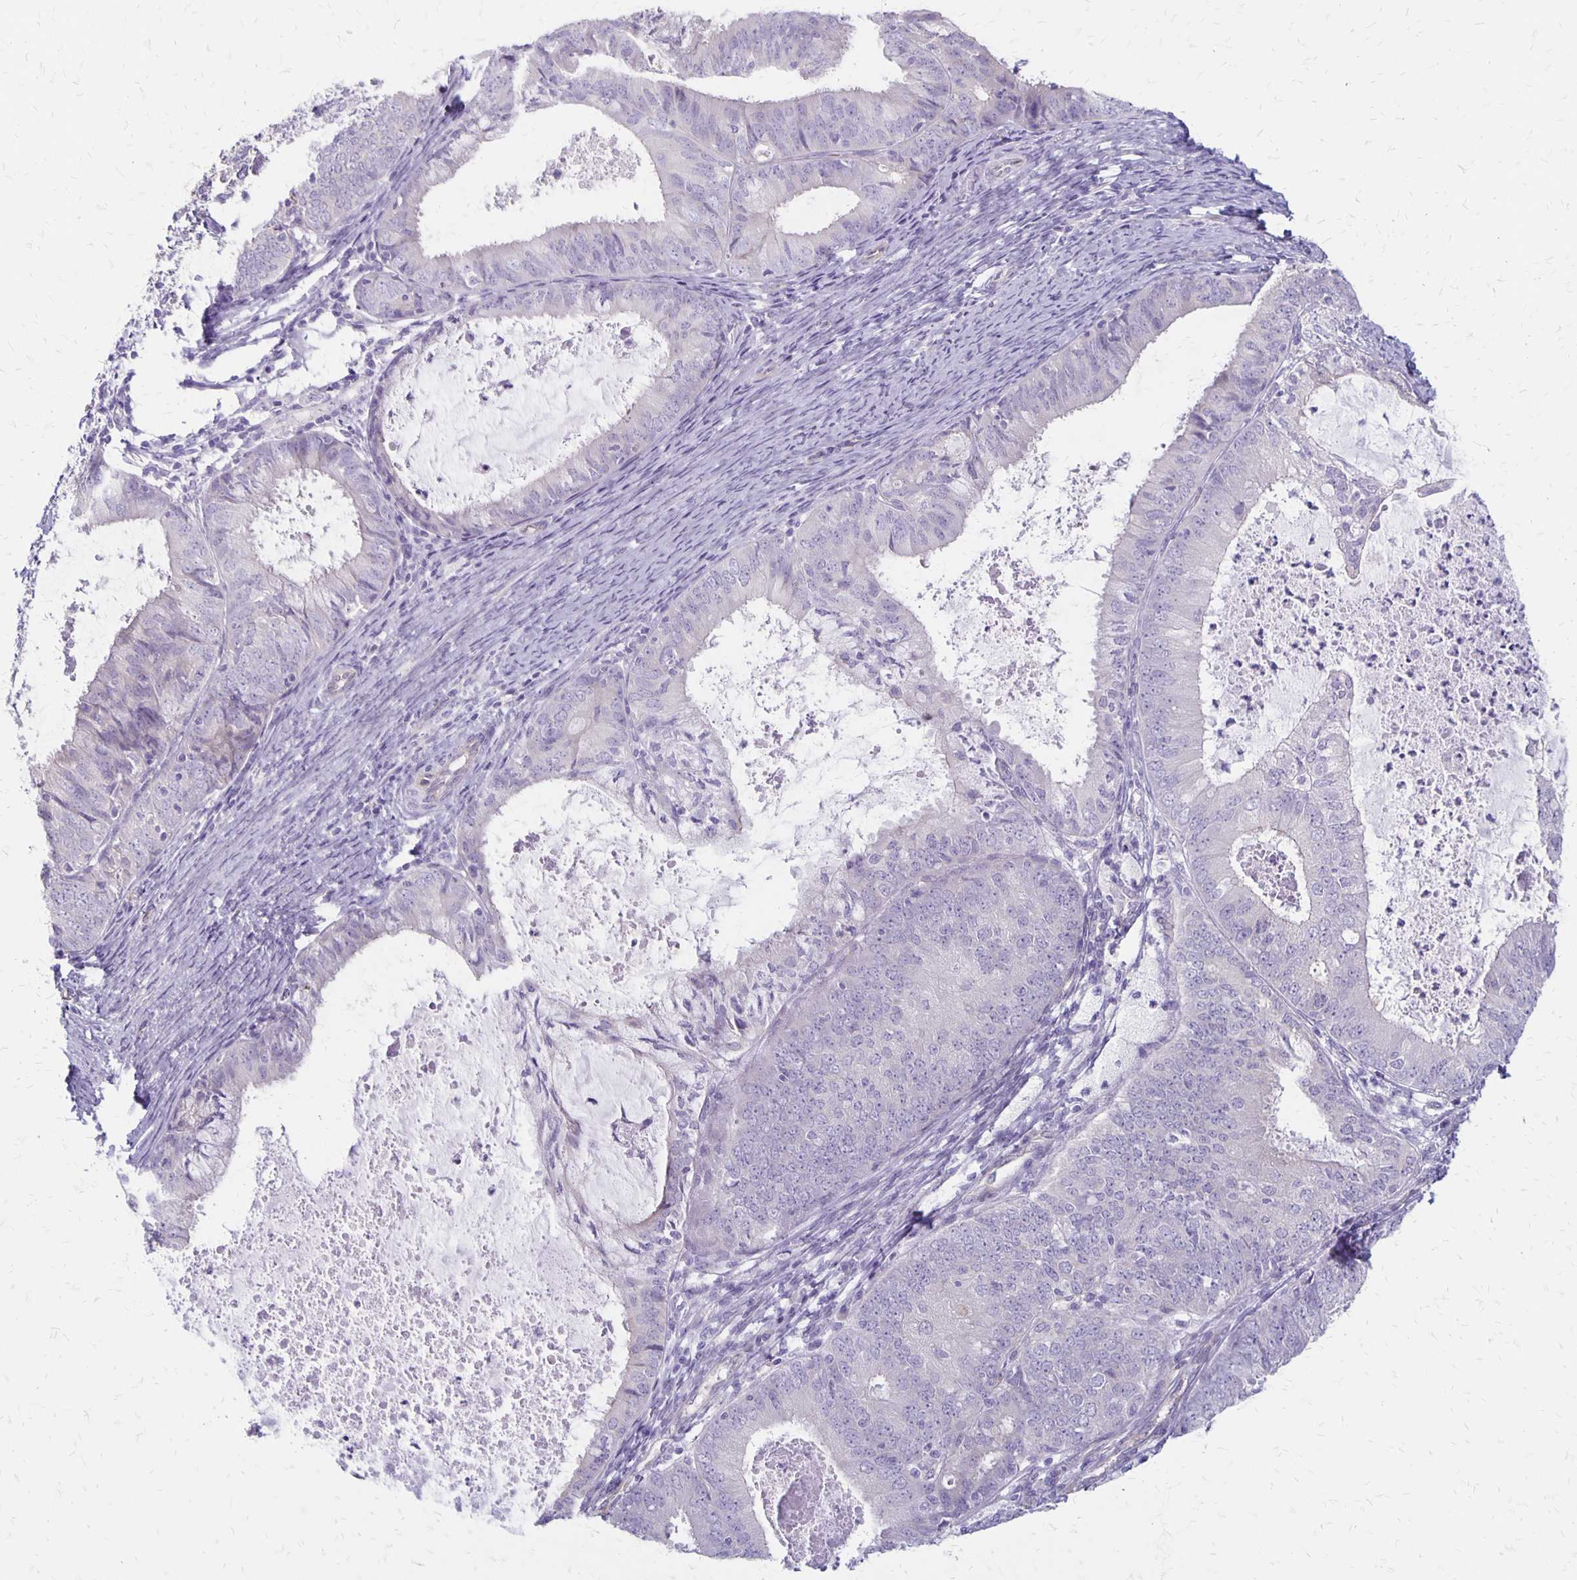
{"staining": {"intensity": "negative", "quantity": "none", "location": "none"}, "tissue": "endometrial cancer", "cell_type": "Tumor cells", "image_type": "cancer", "snomed": [{"axis": "morphology", "description": "Adenocarcinoma, NOS"}, {"axis": "topography", "description": "Endometrium"}], "caption": "High power microscopy image of an immunohistochemistry histopathology image of adenocarcinoma (endometrial), revealing no significant expression in tumor cells.", "gene": "HOMER1", "patient": {"sex": "female", "age": 57}}